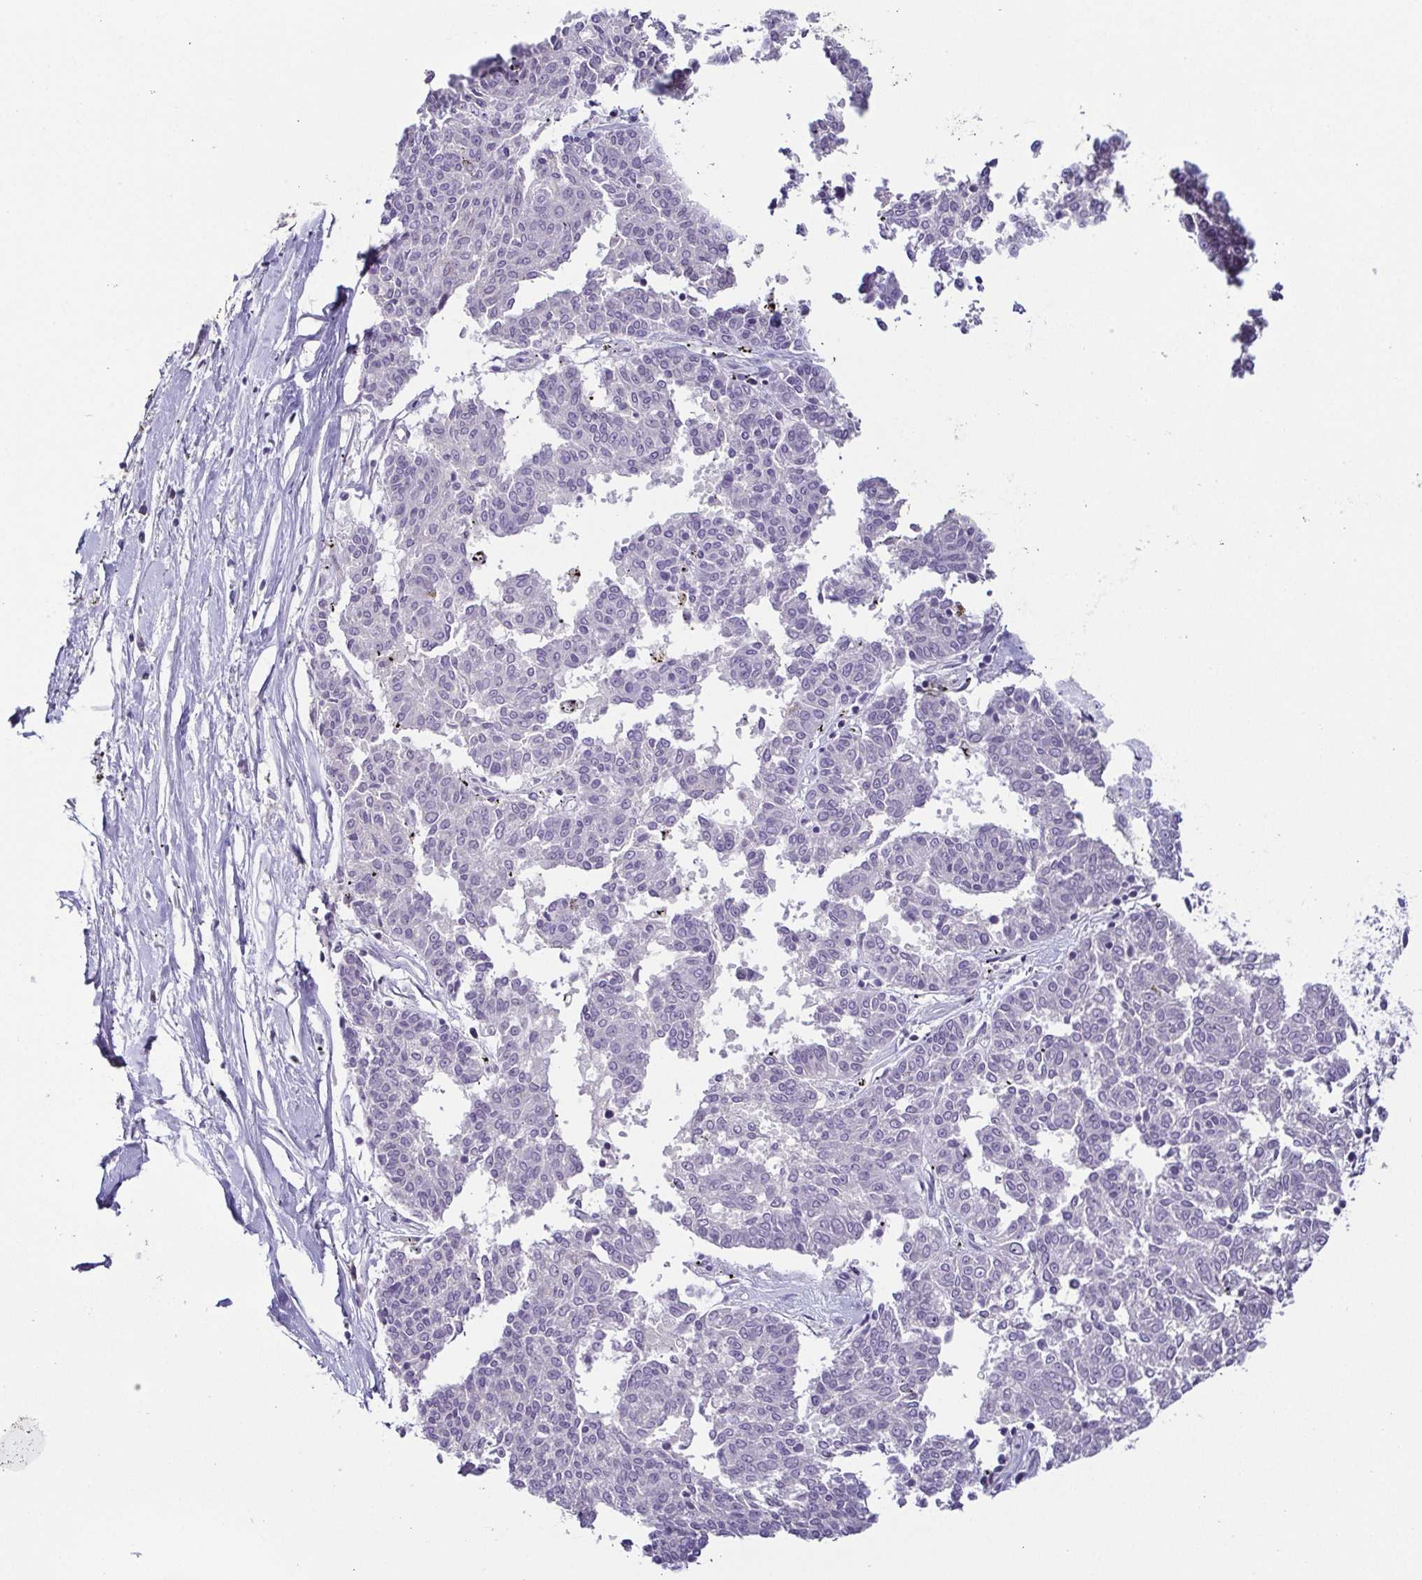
{"staining": {"intensity": "negative", "quantity": "none", "location": "none"}, "tissue": "melanoma", "cell_type": "Tumor cells", "image_type": "cancer", "snomed": [{"axis": "morphology", "description": "Malignant melanoma, NOS"}, {"axis": "topography", "description": "Skin"}], "caption": "This photomicrograph is of melanoma stained with immunohistochemistry (IHC) to label a protein in brown with the nuclei are counter-stained blue. There is no staining in tumor cells.", "gene": "TCF3", "patient": {"sex": "female", "age": 72}}